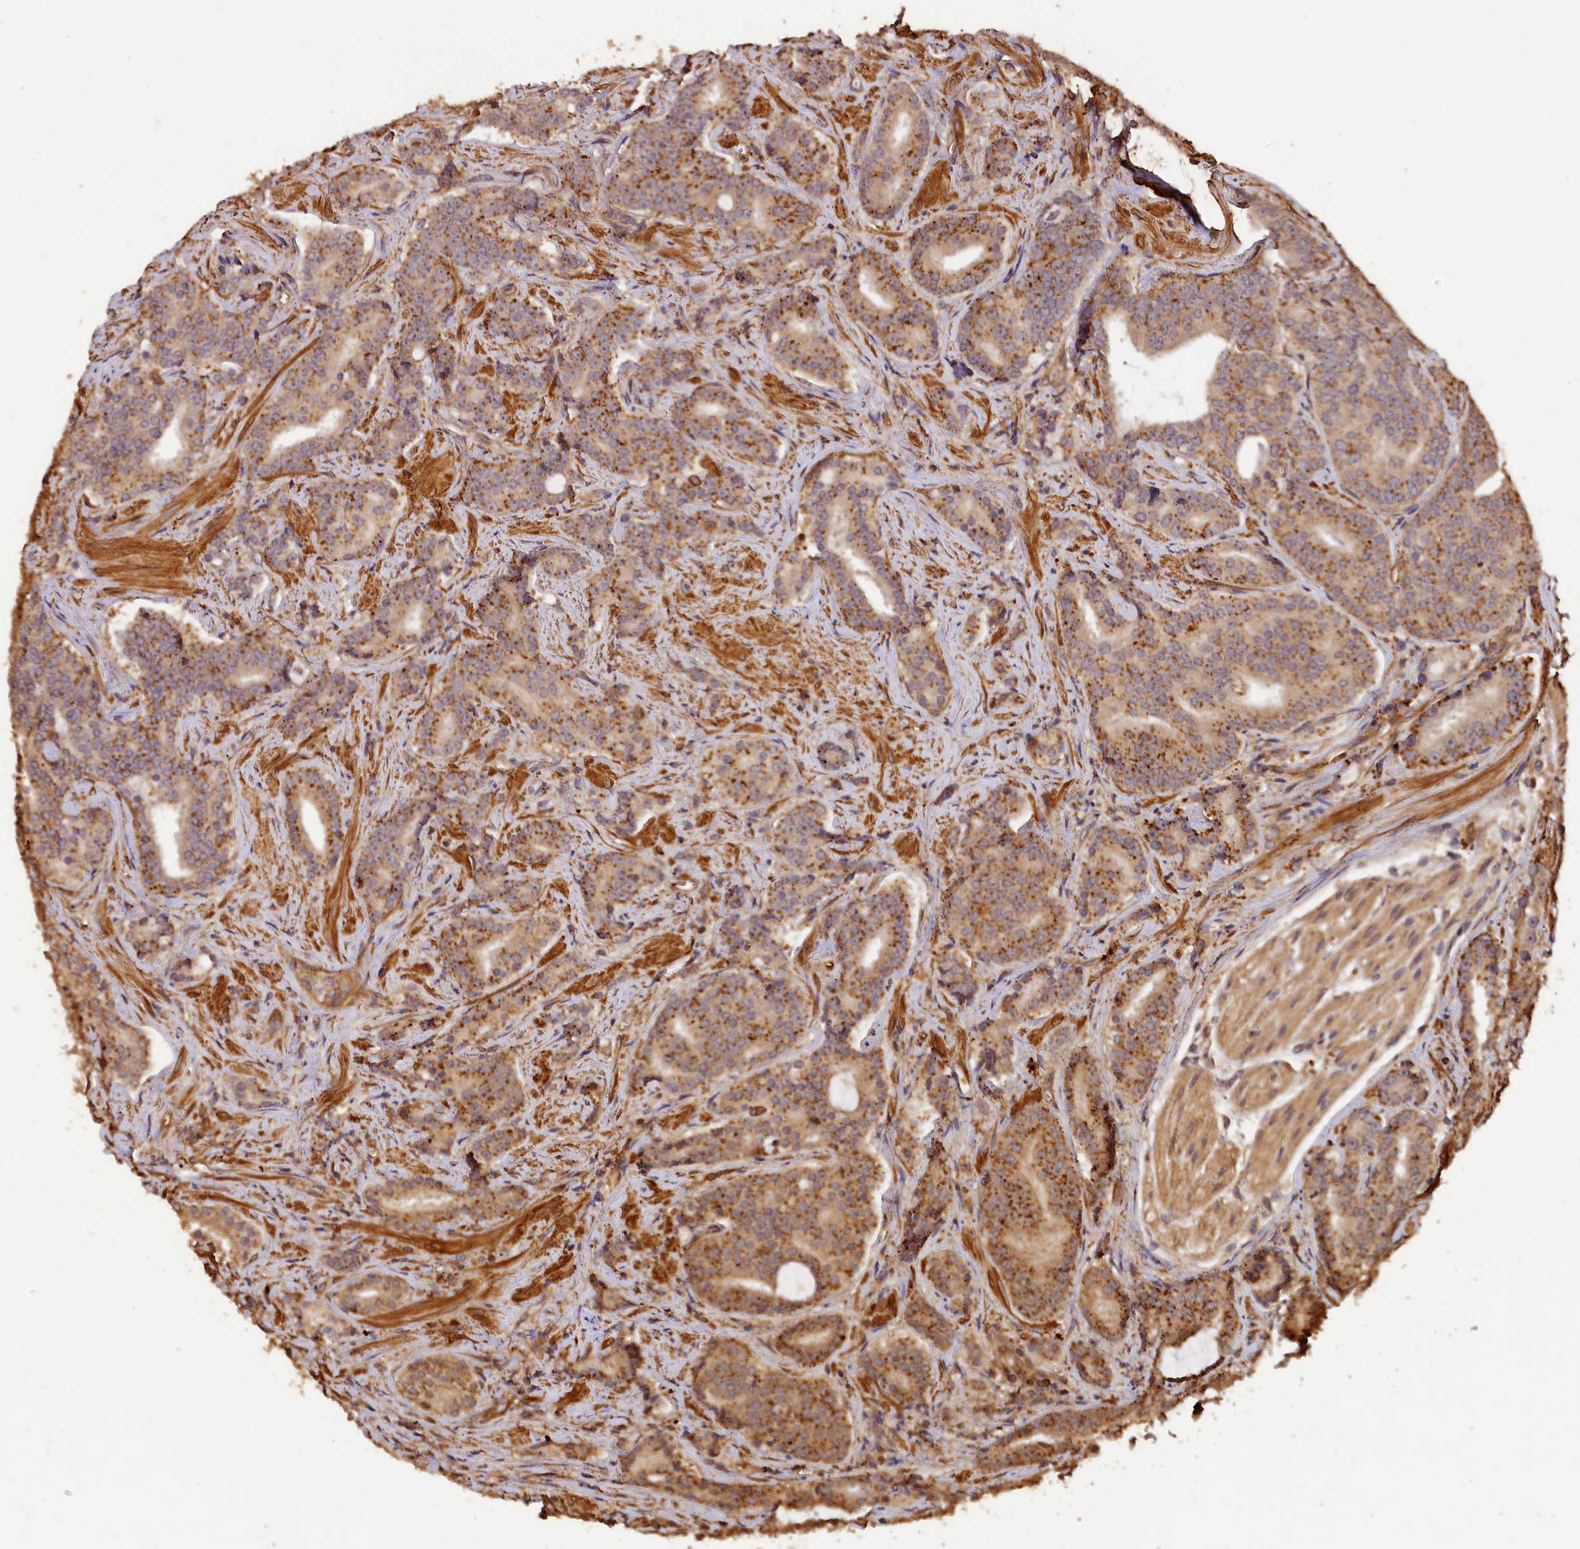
{"staining": {"intensity": "moderate", "quantity": ">75%", "location": "cytoplasmic/membranous"}, "tissue": "prostate cancer", "cell_type": "Tumor cells", "image_type": "cancer", "snomed": [{"axis": "morphology", "description": "Adenocarcinoma, High grade"}, {"axis": "topography", "description": "Prostate"}], "caption": "Immunohistochemistry (IHC) image of prostate cancer (adenocarcinoma (high-grade)) stained for a protein (brown), which demonstrates medium levels of moderate cytoplasmic/membranous positivity in approximately >75% of tumor cells.", "gene": "MMP15", "patient": {"sex": "male", "age": 55}}